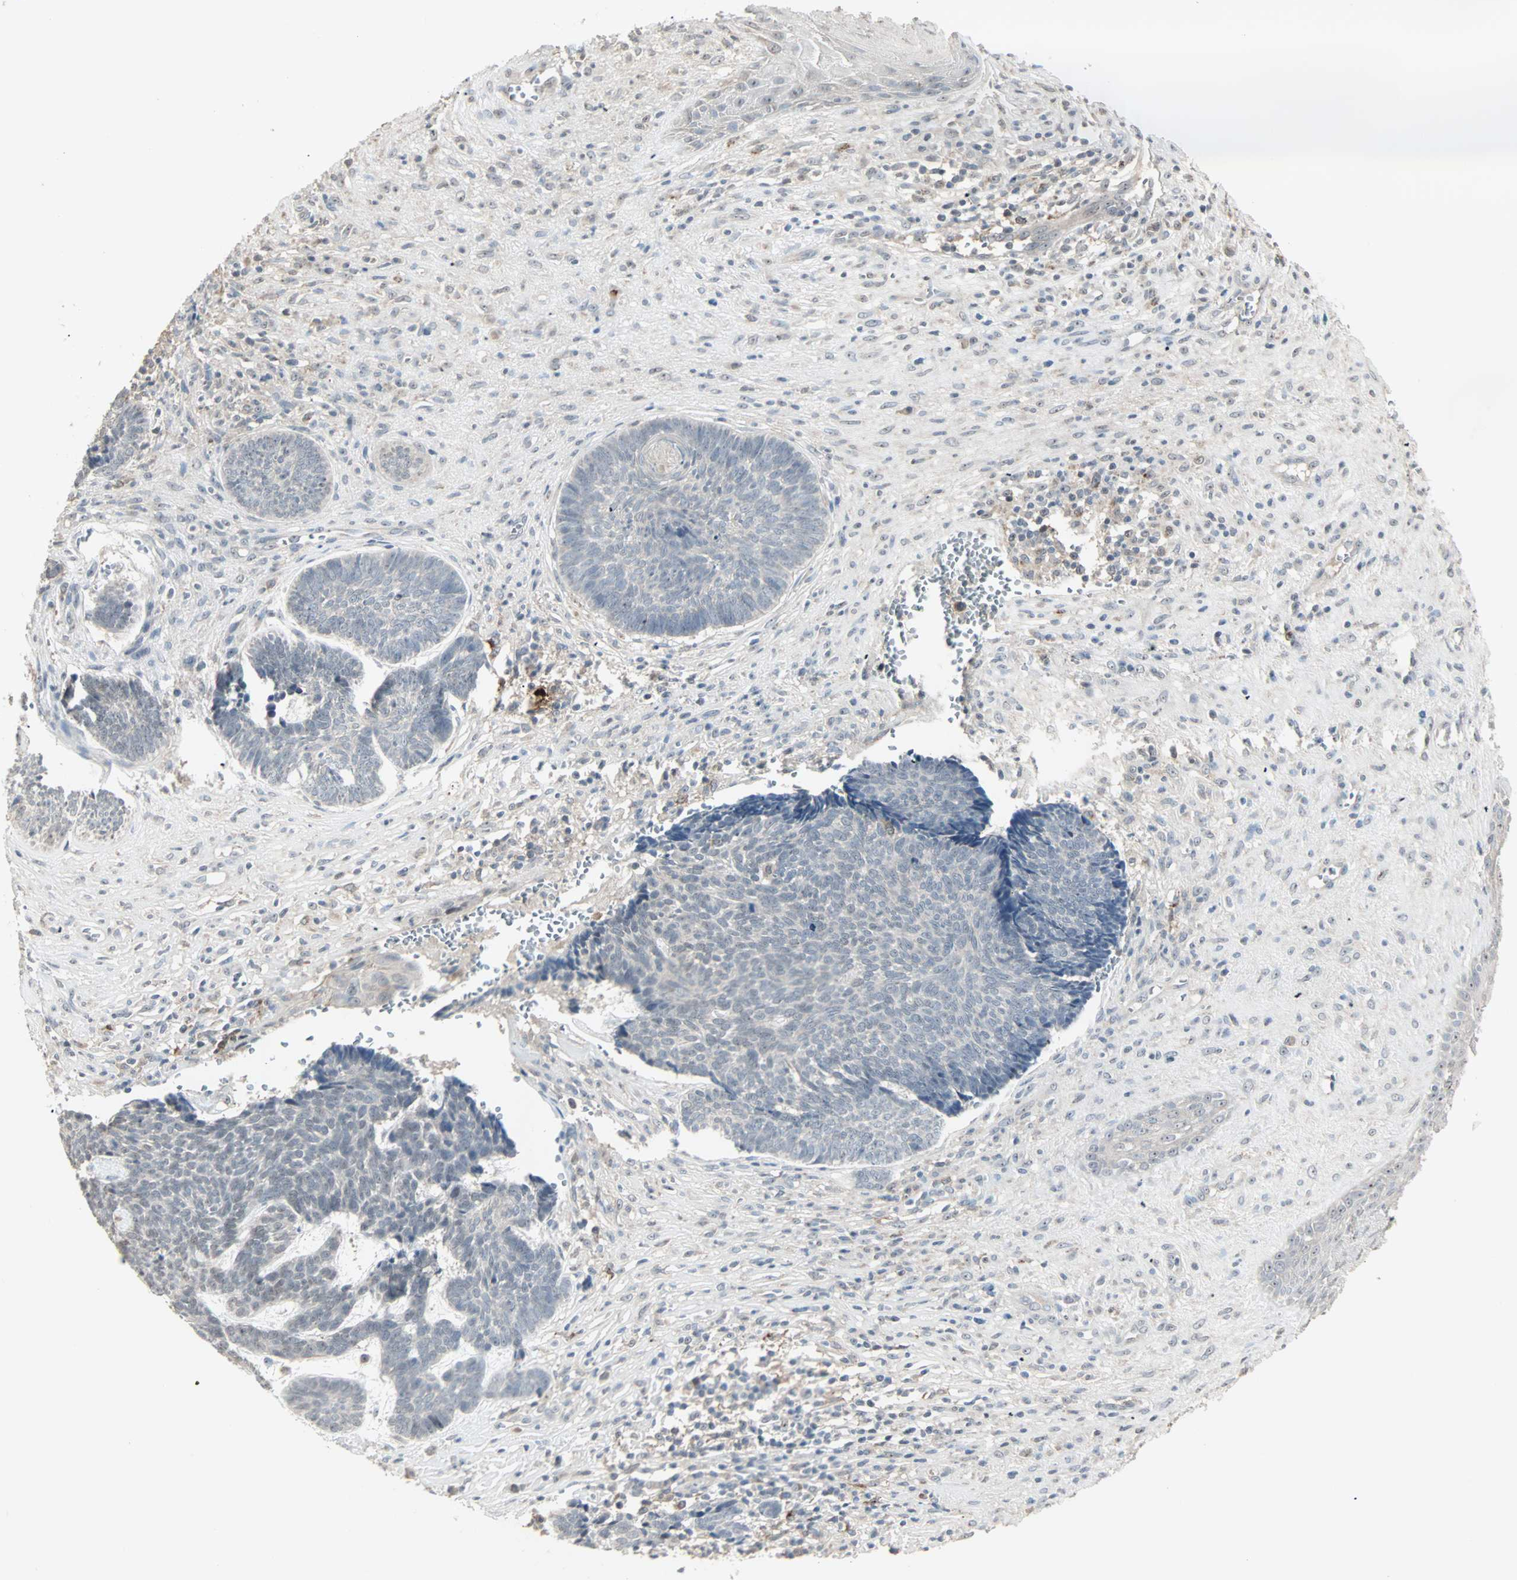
{"staining": {"intensity": "moderate", "quantity": "25%-75%", "location": "cytoplasmic/membranous,nuclear"}, "tissue": "skin cancer", "cell_type": "Tumor cells", "image_type": "cancer", "snomed": [{"axis": "morphology", "description": "Basal cell carcinoma"}, {"axis": "topography", "description": "Skin"}], "caption": "DAB (3,3'-diaminobenzidine) immunohistochemical staining of human skin cancer reveals moderate cytoplasmic/membranous and nuclear protein positivity in about 25%-75% of tumor cells.", "gene": "KDM4A", "patient": {"sex": "male", "age": 84}}